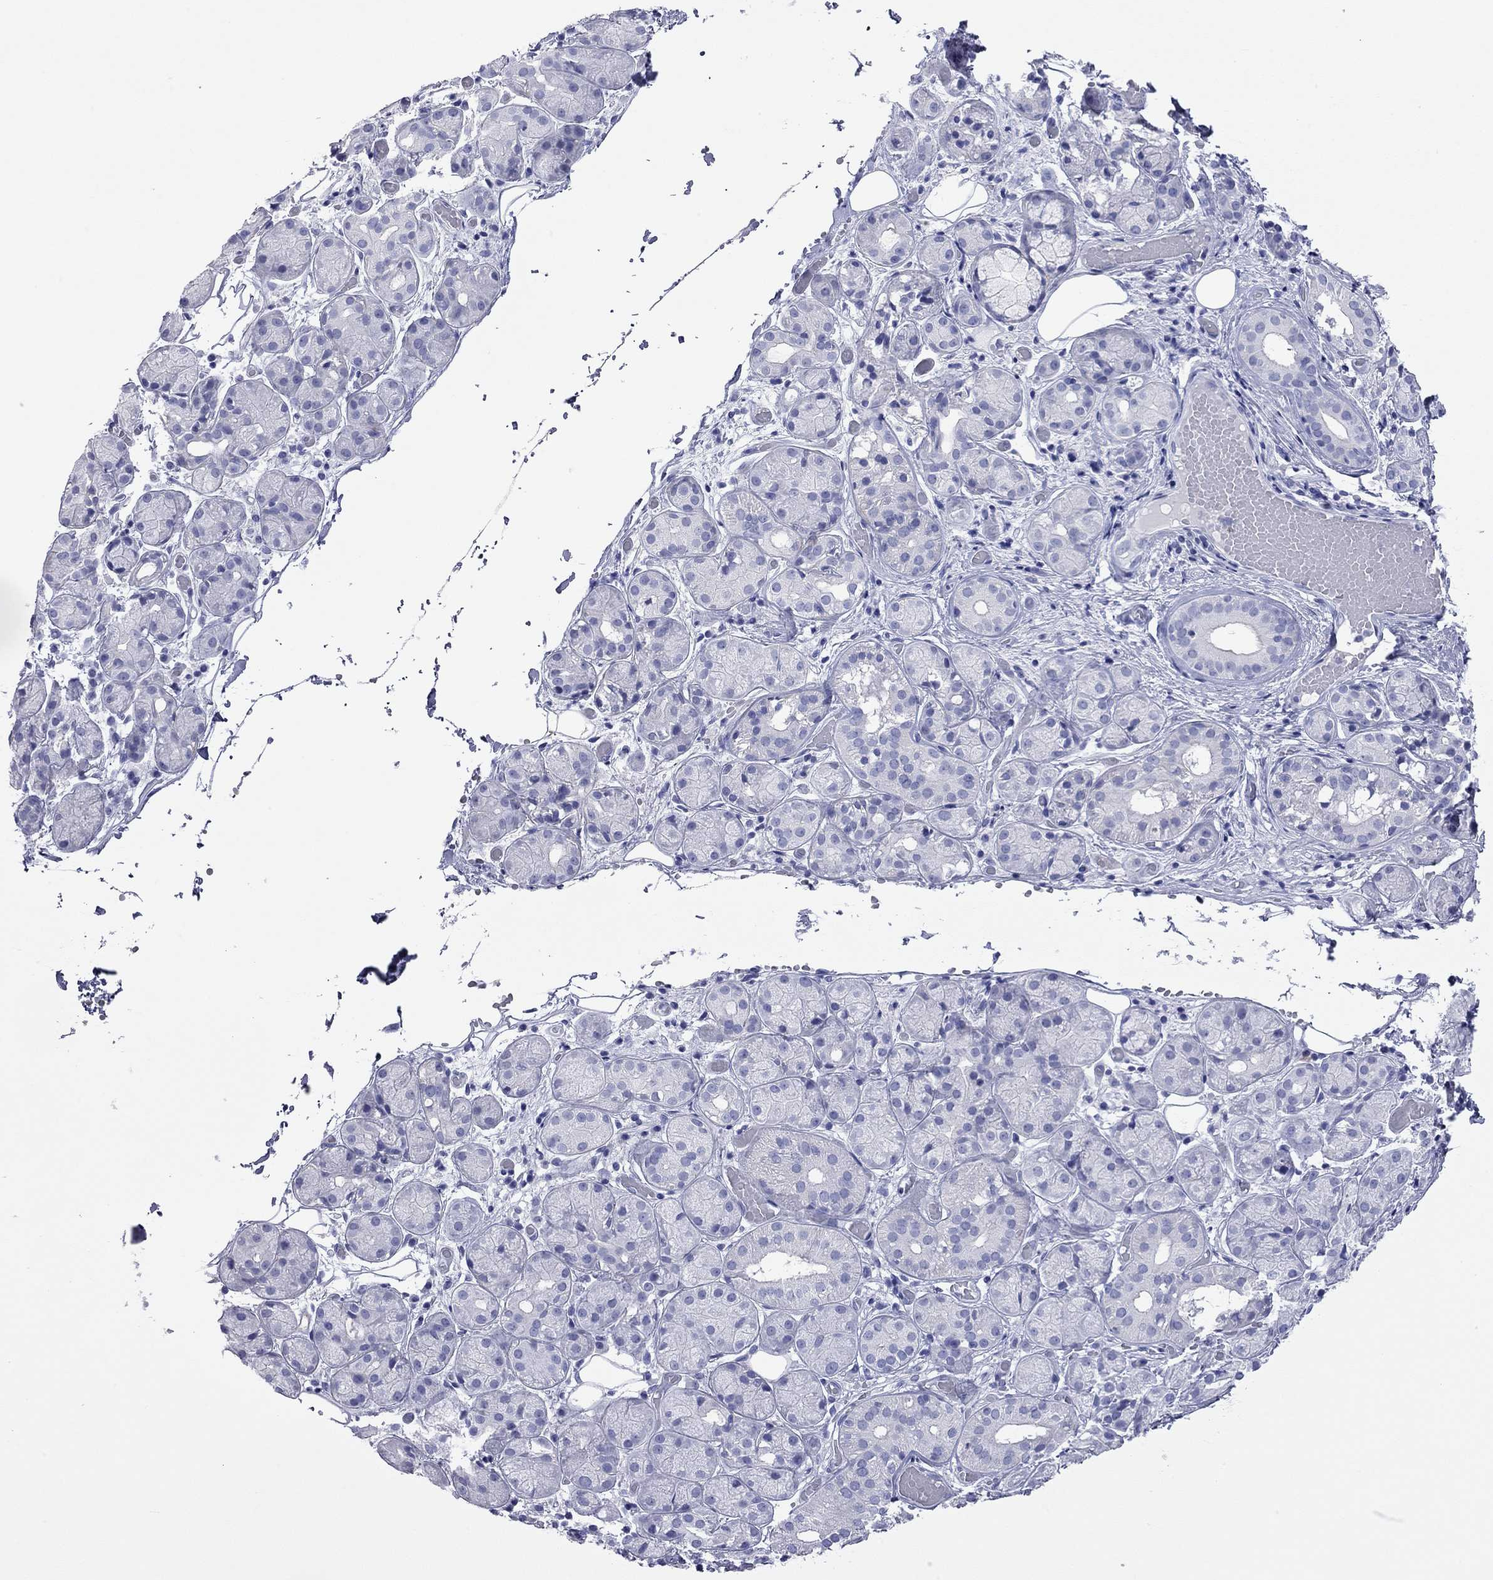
{"staining": {"intensity": "negative", "quantity": "none", "location": "none"}, "tissue": "salivary gland", "cell_type": "Glandular cells", "image_type": "normal", "snomed": [{"axis": "morphology", "description": "Normal tissue, NOS"}, {"axis": "topography", "description": "Salivary gland"}, {"axis": "topography", "description": "Peripheral nerve tissue"}], "caption": "Immunohistochemistry (IHC) of normal salivary gland displays no staining in glandular cells.", "gene": "ACTL7B", "patient": {"sex": "male", "age": 71}}